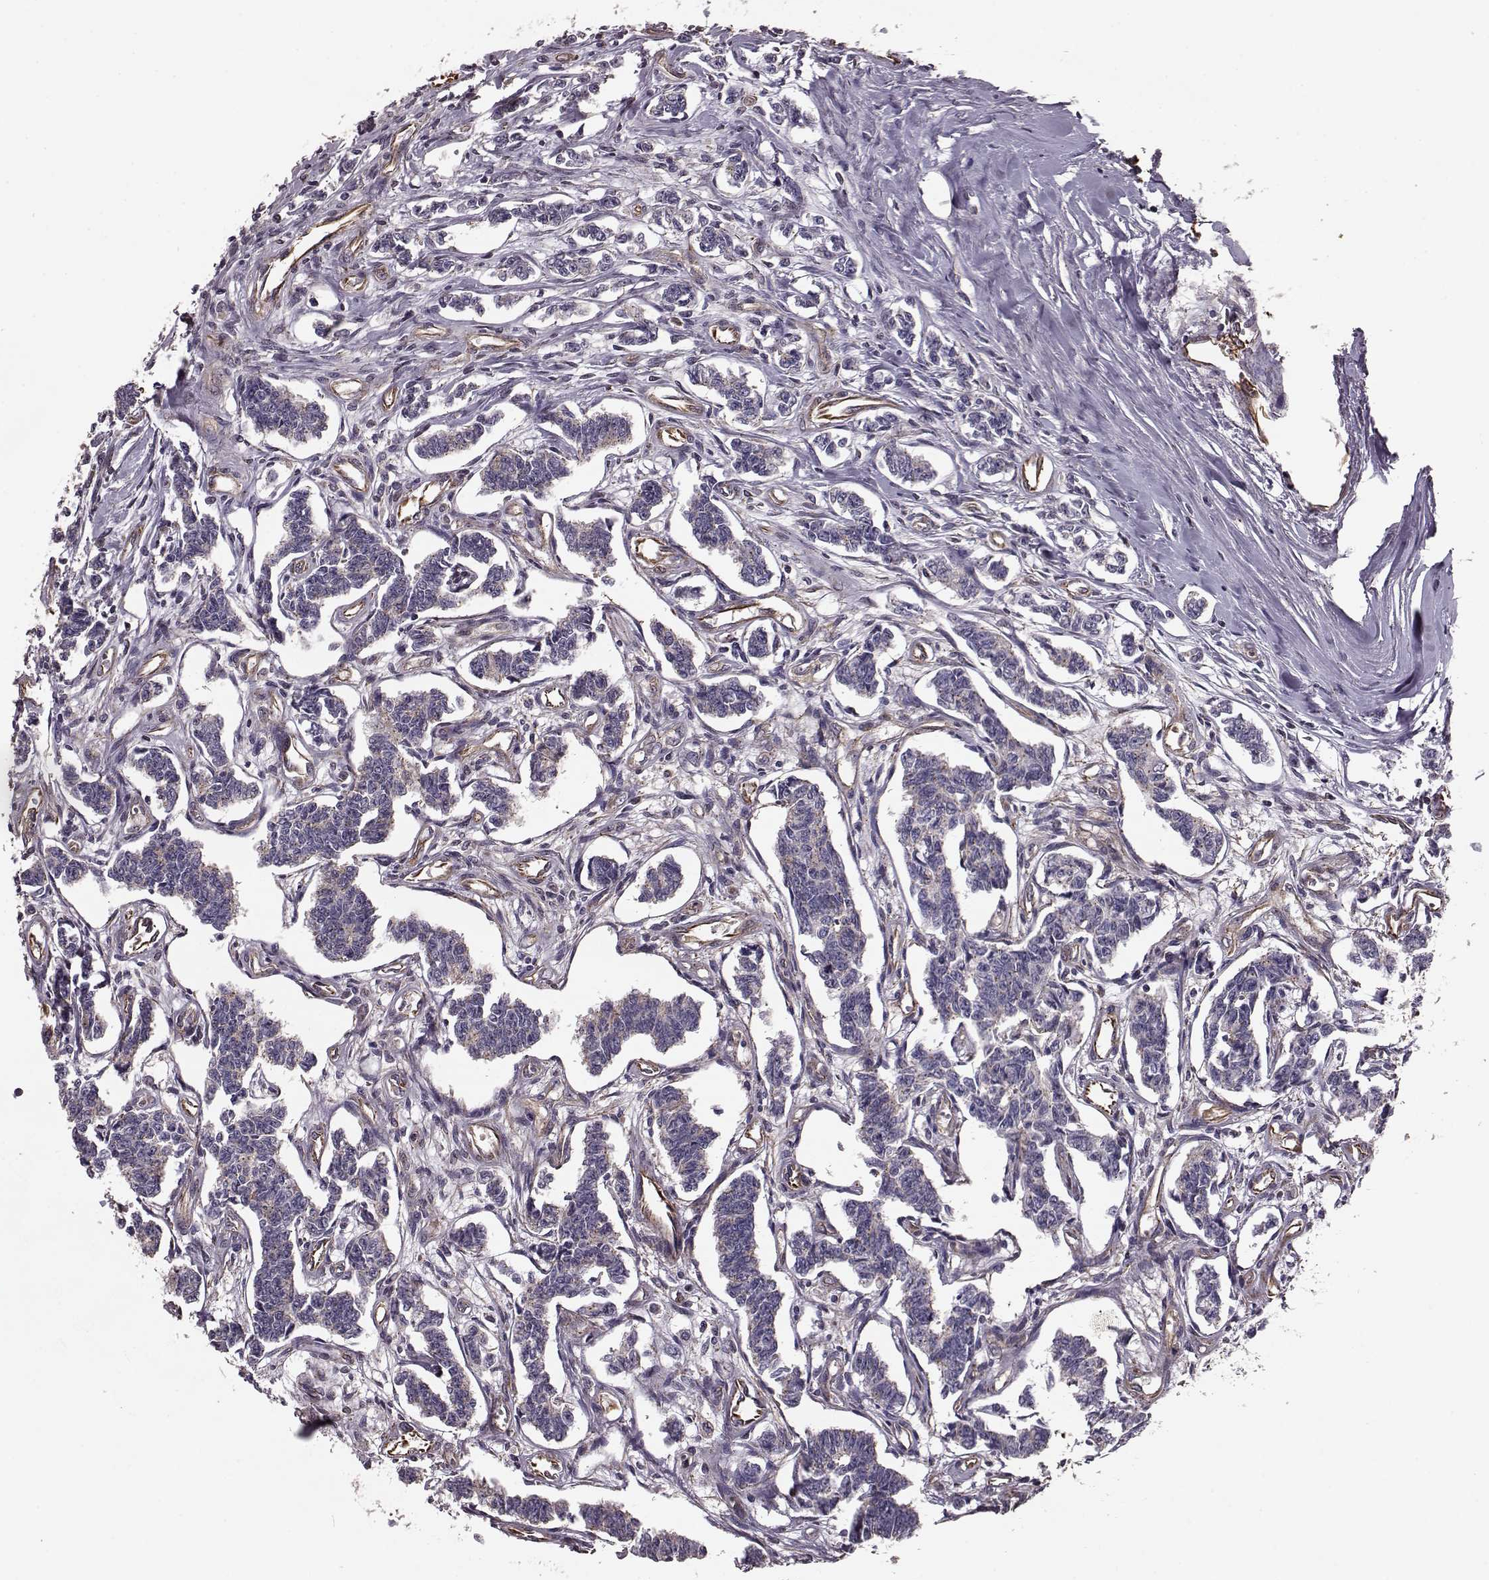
{"staining": {"intensity": "negative", "quantity": "none", "location": "none"}, "tissue": "carcinoid", "cell_type": "Tumor cells", "image_type": "cancer", "snomed": [{"axis": "morphology", "description": "Carcinoid, malignant, NOS"}, {"axis": "topography", "description": "Kidney"}], "caption": "Carcinoid was stained to show a protein in brown. There is no significant positivity in tumor cells. (DAB immunohistochemistry with hematoxylin counter stain).", "gene": "NTF3", "patient": {"sex": "female", "age": 41}}